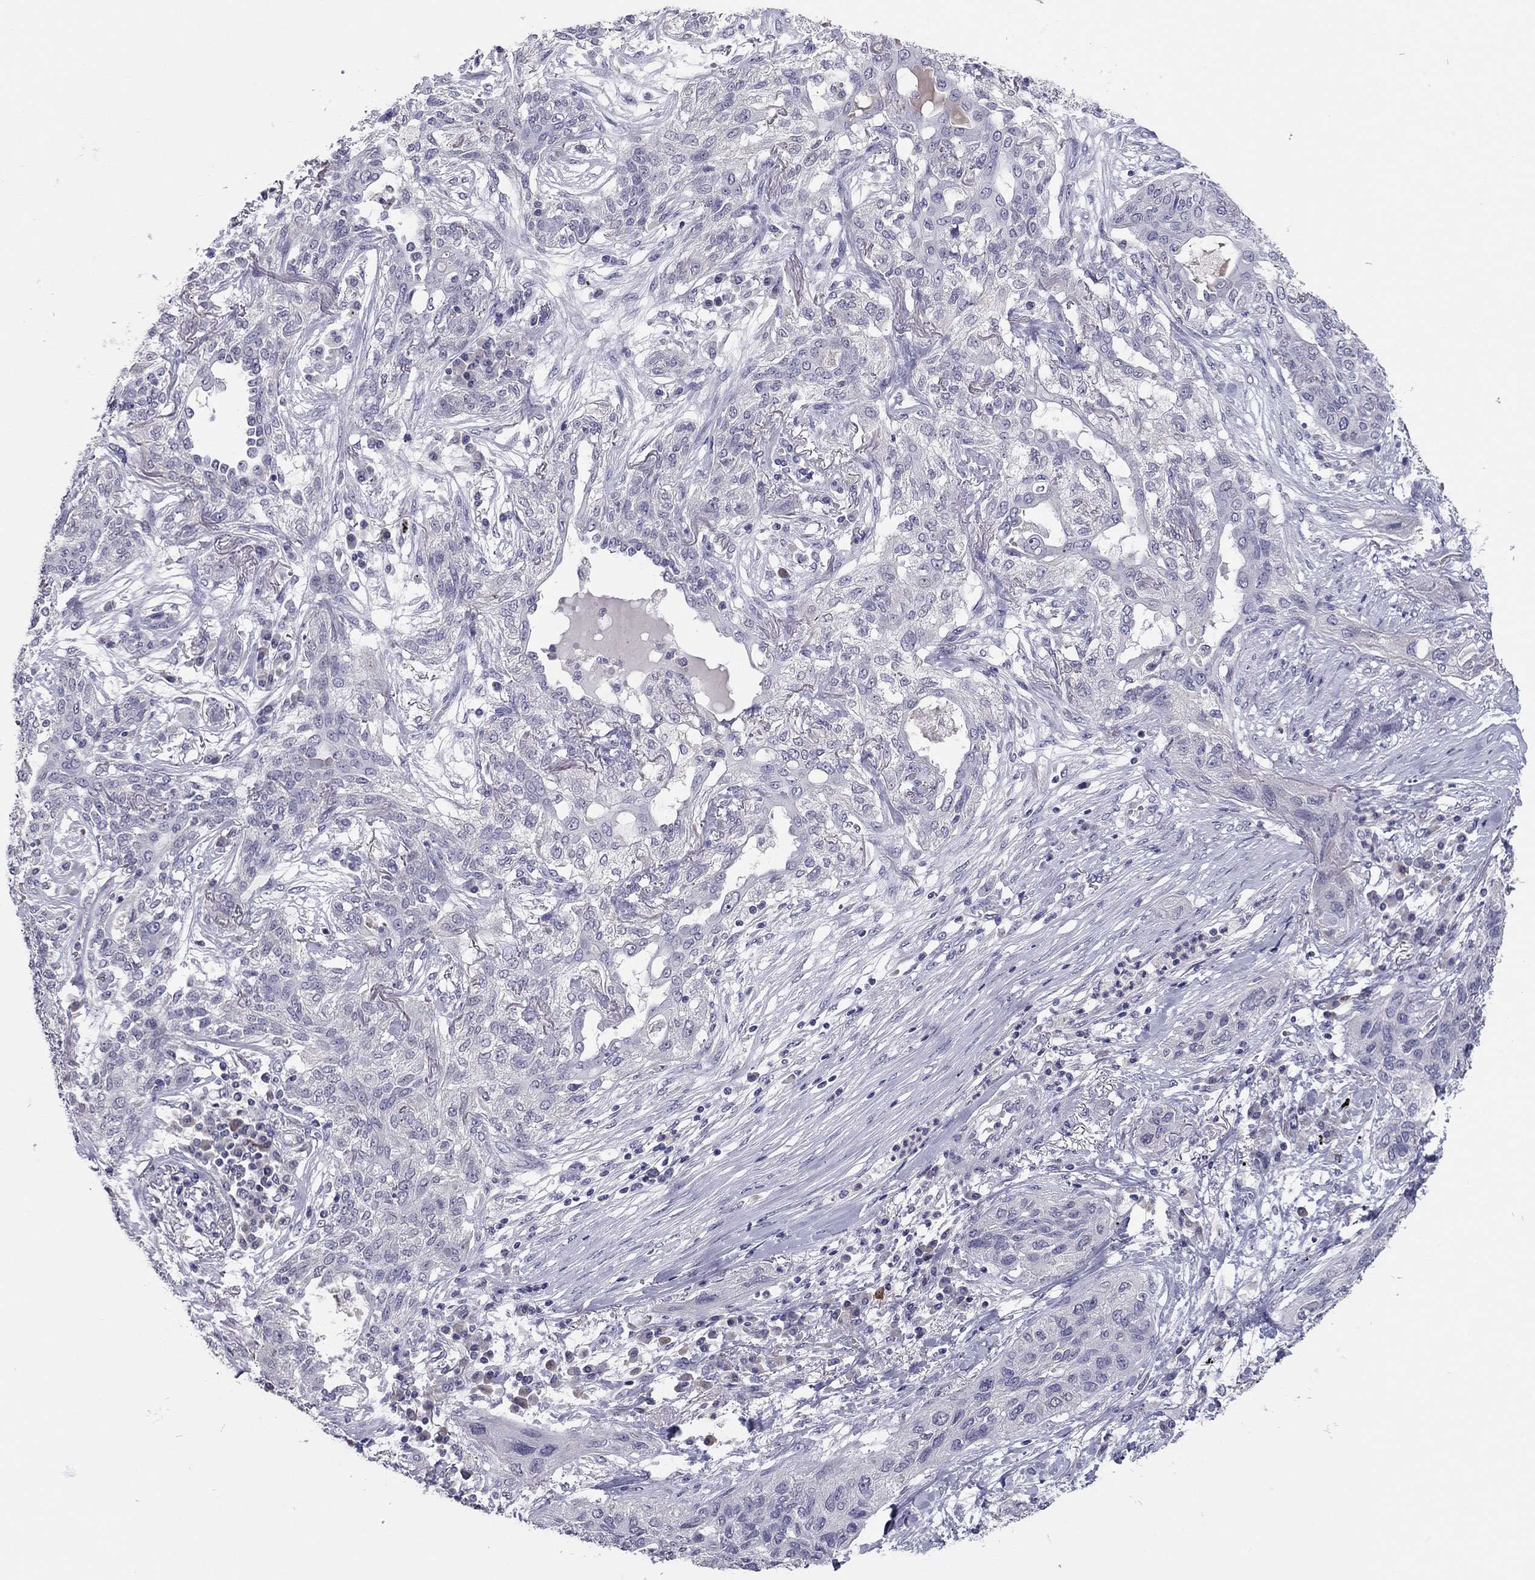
{"staining": {"intensity": "negative", "quantity": "none", "location": "none"}, "tissue": "lung cancer", "cell_type": "Tumor cells", "image_type": "cancer", "snomed": [{"axis": "morphology", "description": "Squamous cell carcinoma, NOS"}, {"axis": "topography", "description": "Lung"}], "caption": "Tumor cells are negative for protein expression in human lung cancer. (DAB IHC, high magnification).", "gene": "SCARB1", "patient": {"sex": "female", "age": 70}}